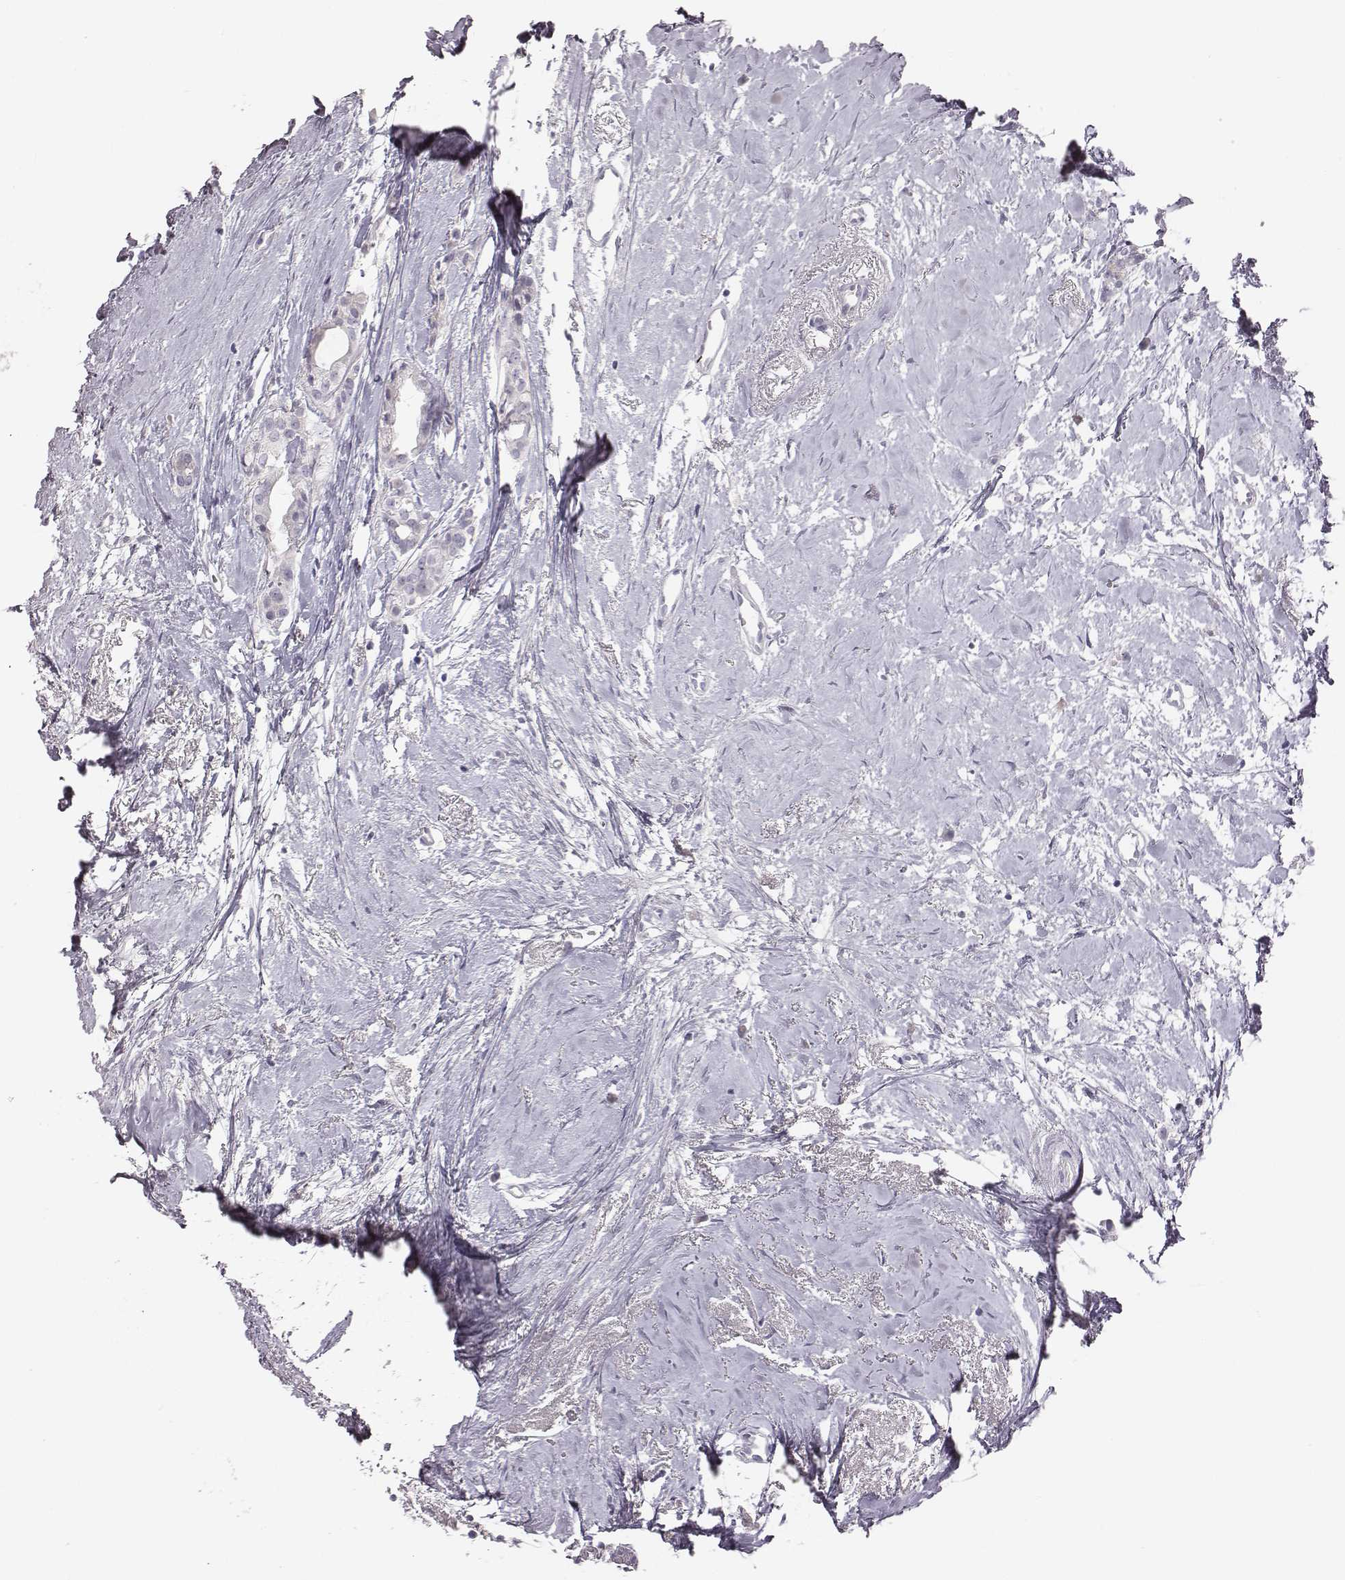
{"staining": {"intensity": "negative", "quantity": "none", "location": "none"}, "tissue": "breast cancer", "cell_type": "Tumor cells", "image_type": "cancer", "snomed": [{"axis": "morphology", "description": "Duct carcinoma"}, {"axis": "topography", "description": "Breast"}], "caption": "DAB (3,3'-diaminobenzidine) immunohistochemical staining of infiltrating ductal carcinoma (breast) shows no significant staining in tumor cells.", "gene": "GUCA1A", "patient": {"sex": "female", "age": 40}}